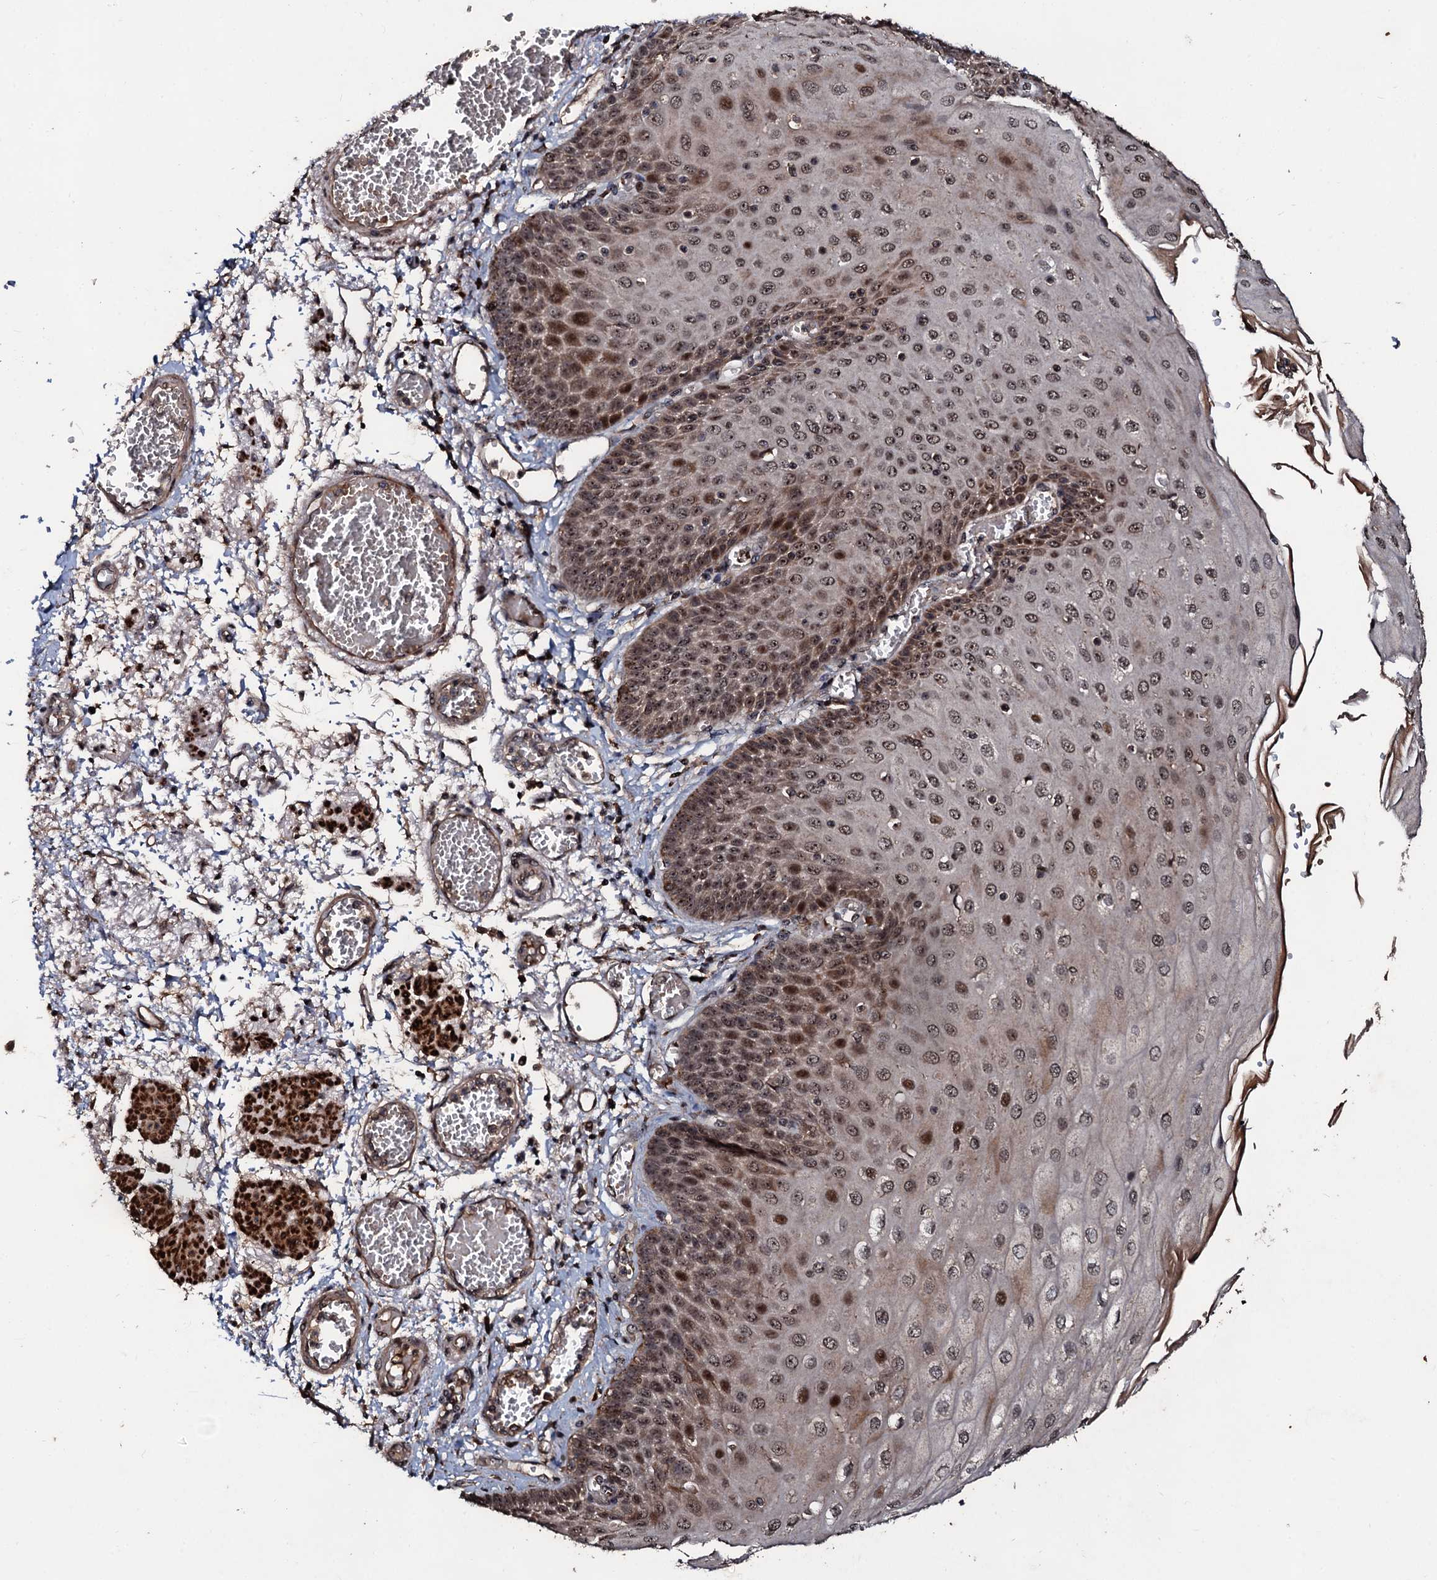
{"staining": {"intensity": "moderate", "quantity": ">75%", "location": "nuclear"}, "tissue": "esophagus", "cell_type": "Squamous epithelial cells", "image_type": "normal", "snomed": [{"axis": "morphology", "description": "Normal tissue, NOS"}, {"axis": "topography", "description": "Esophagus"}], "caption": "Immunohistochemistry photomicrograph of benign esophagus: esophagus stained using IHC displays medium levels of moderate protein expression localized specifically in the nuclear of squamous epithelial cells, appearing as a nuclear brown color.", "gene": "SUPT7L", "patient": {"sex": "male", "age": 81}}